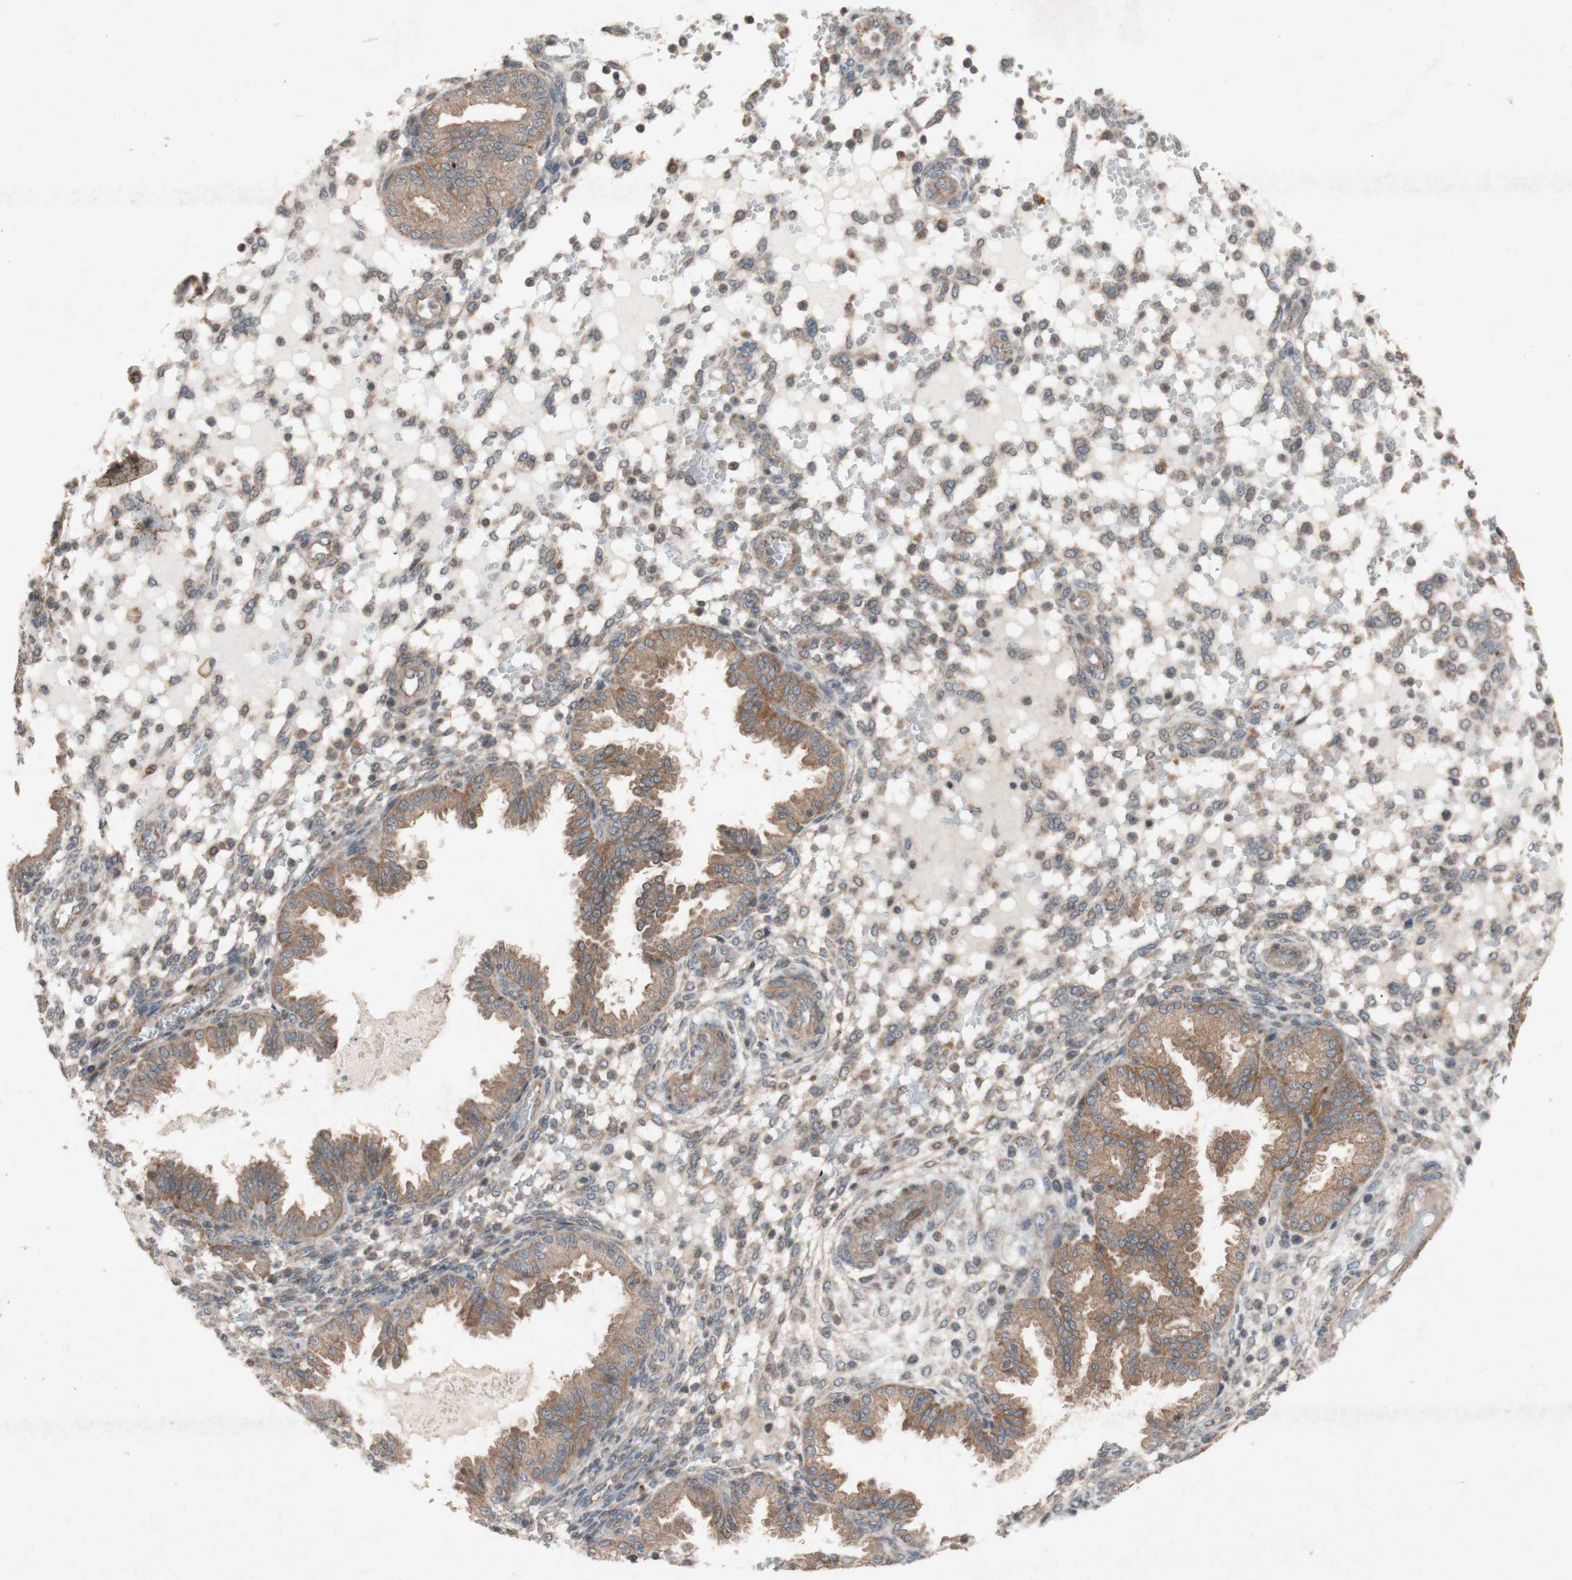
{"staining": {"intensity": "weak", "quantity": ">75%", "location": "cytoplasmic/membranous"}, "tissue": "endometrium", "cell_type": "Cells in endometrial stroma", "image_type": "normal", "snomed": [{"axis": "morphology", "description": "Normal tissue, NOS"}, {"axis": "topography", "description": "Endometrium"}], "caption": "This photomicrograph displays IHC staining of unremarkable human endometrium, with low weak cytoplasmic/membranous staining in about >75% of cells in endometrial stroma.", "gene": "ATP6V1F", "patient": {"sex": "female", "age": 33}}